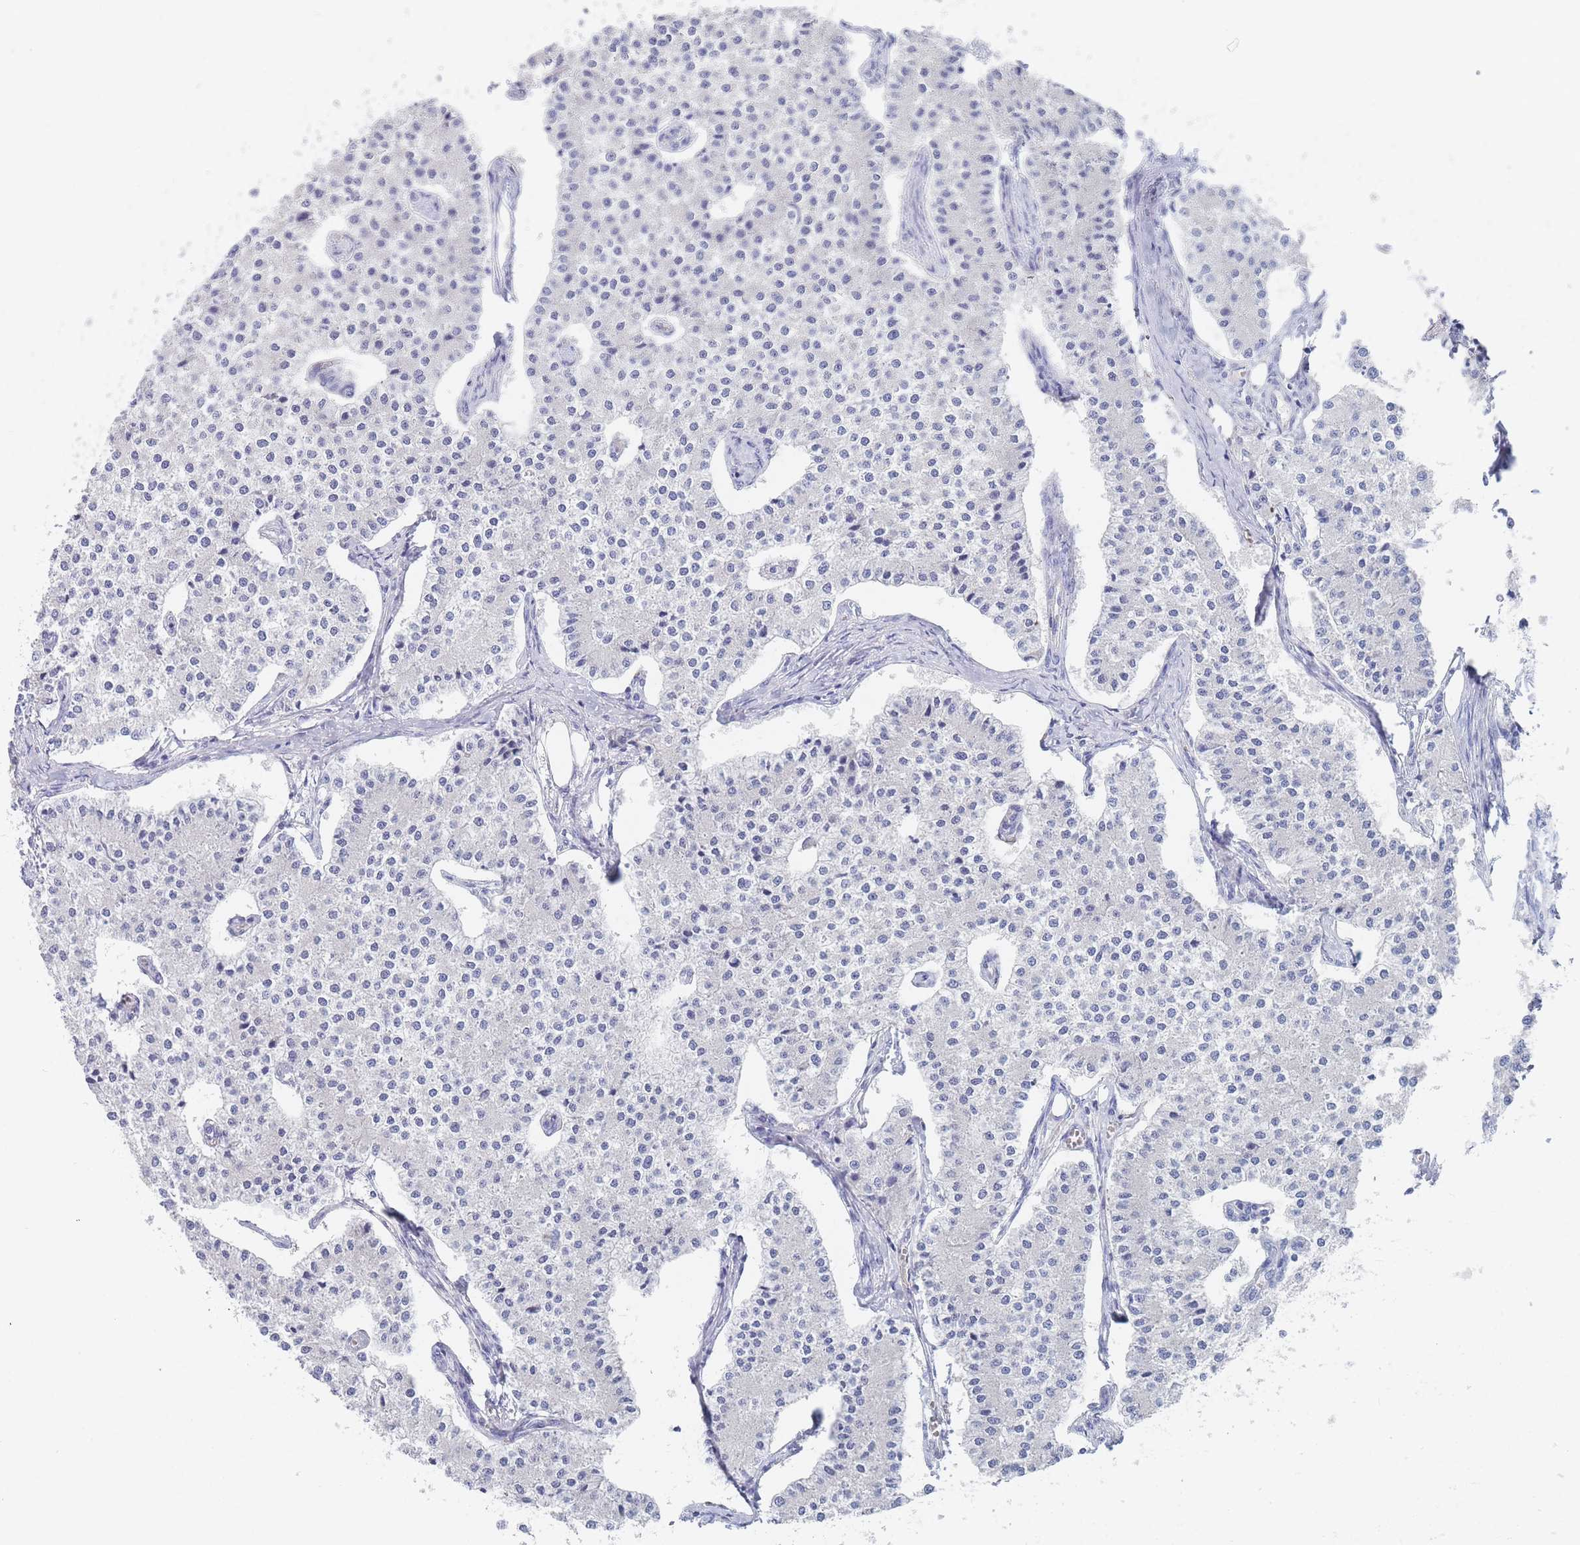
{"staining": {"intensity": "negative", "quantity": "none", "location": "none"}, "tissue": "carcinoid", "cell_type": "Tumor cells", "image_type": "cancer", "snomed": [{"axis": "morphology", "description": "Carcinoid, malignant, NOS"}, {"axis": "topography", "description": "Colon"}], "caption": "Immunohistochemistry (IHC) of human carcinoid demonstrates no staining in tumor cells. The staining was performed using DAB (3,3'-diaminobenzidine) to visualize the protein expression in brown, while the nuclei were stained in blue with hematoxylin (Magnification: 20x).", "gene": "SLC25A35", "patient": {"sex": "female", "age": 52}}